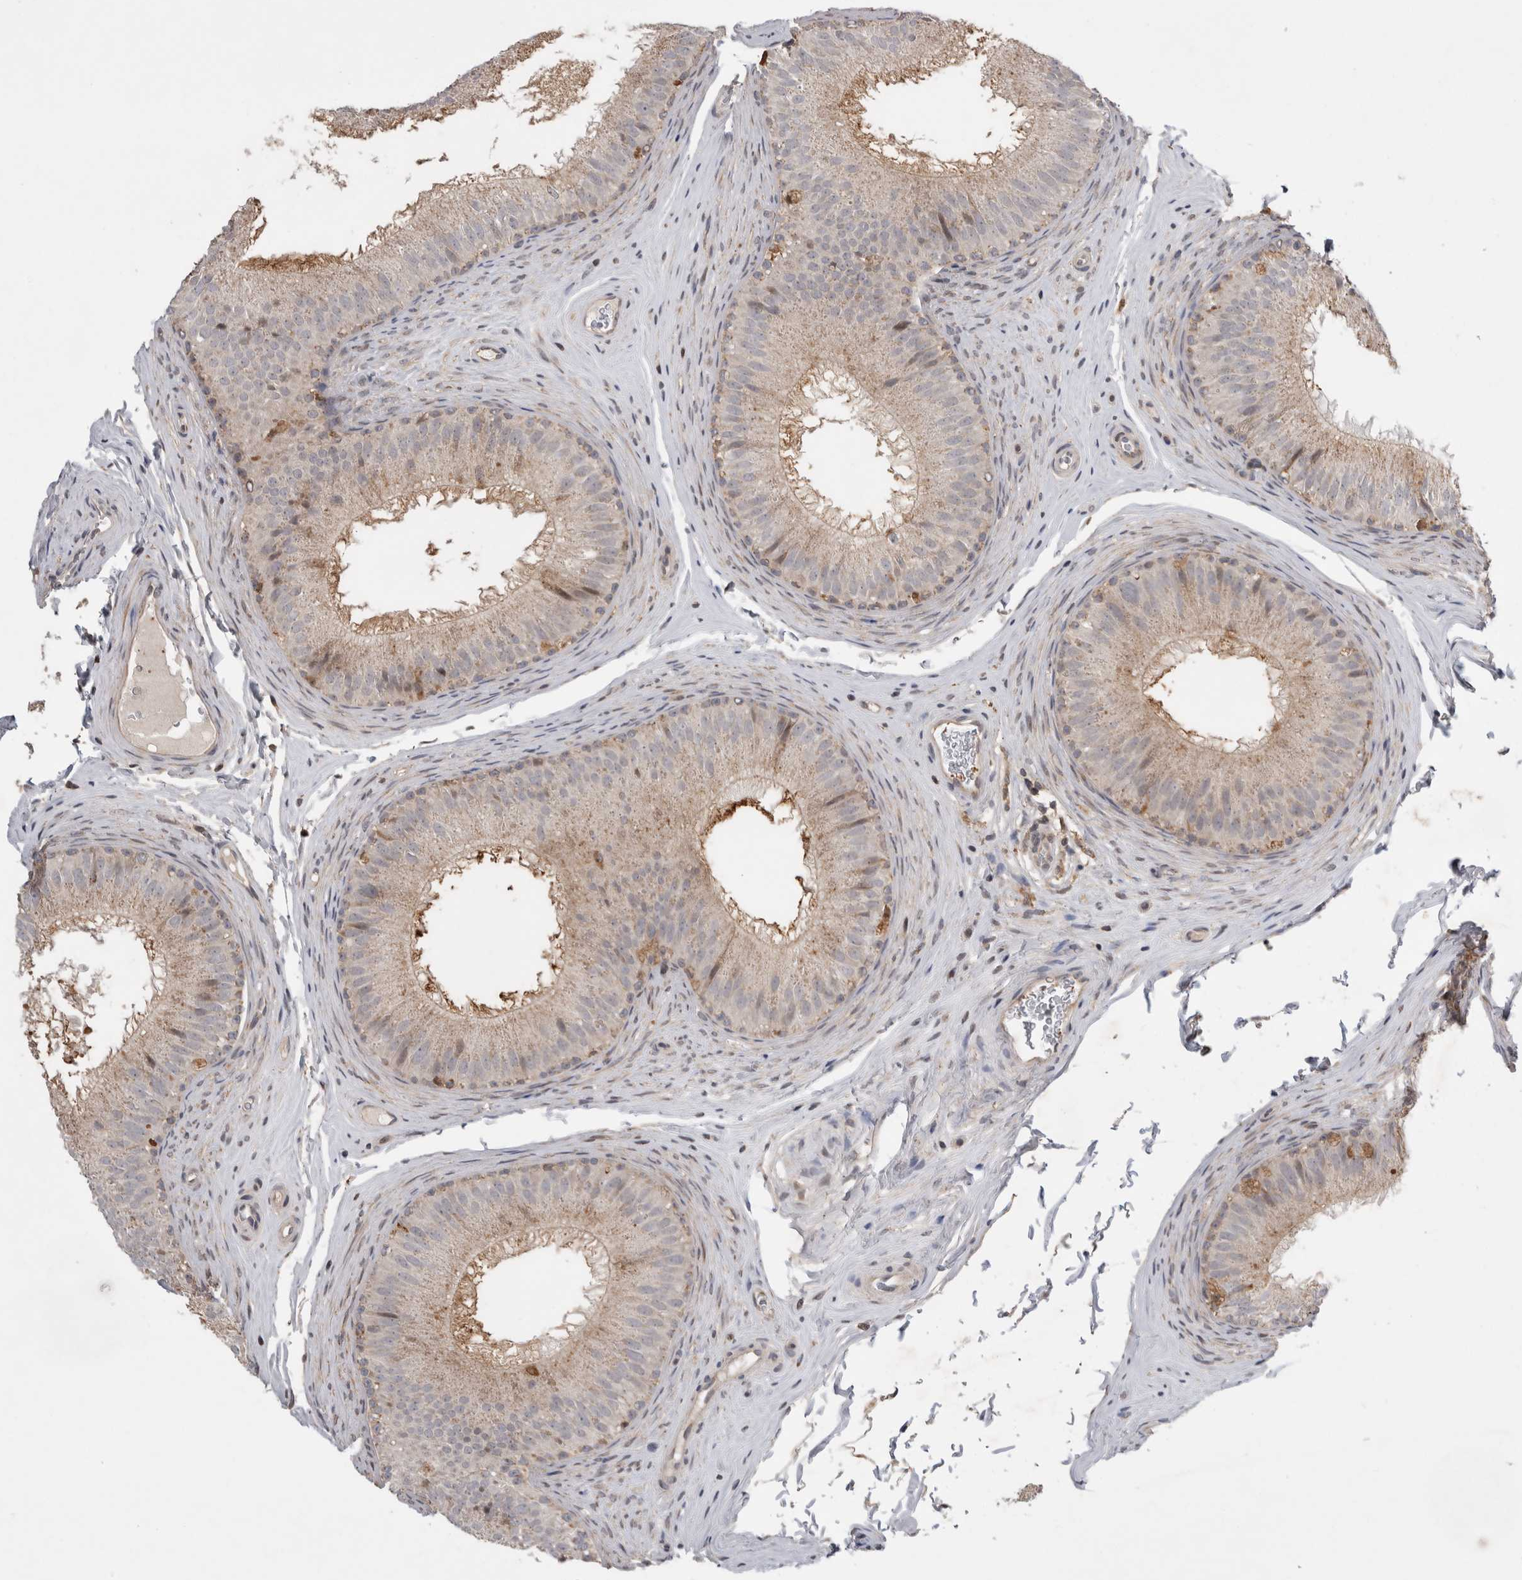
{"staining": {"intensity": "weak", "quantity": ">75%", "location": "cytoplasmic/membranous"}, "tissue": "epididymis", "cell_type": "Glandular cells", "image_type": "normal", "snomed": [{"axis": "morphology", "description": "Normal tissue, NOS"}, {"axis": "topography", "description": "Epididymis"}], "caption": "IHC (DAB) staining of benign epididymis reveals weak cytoplasmic/membranous protein staining in about >75% of glandular cells.", "gene": "KCNIP1", "patient": {"sex": "male", "age": 32}}